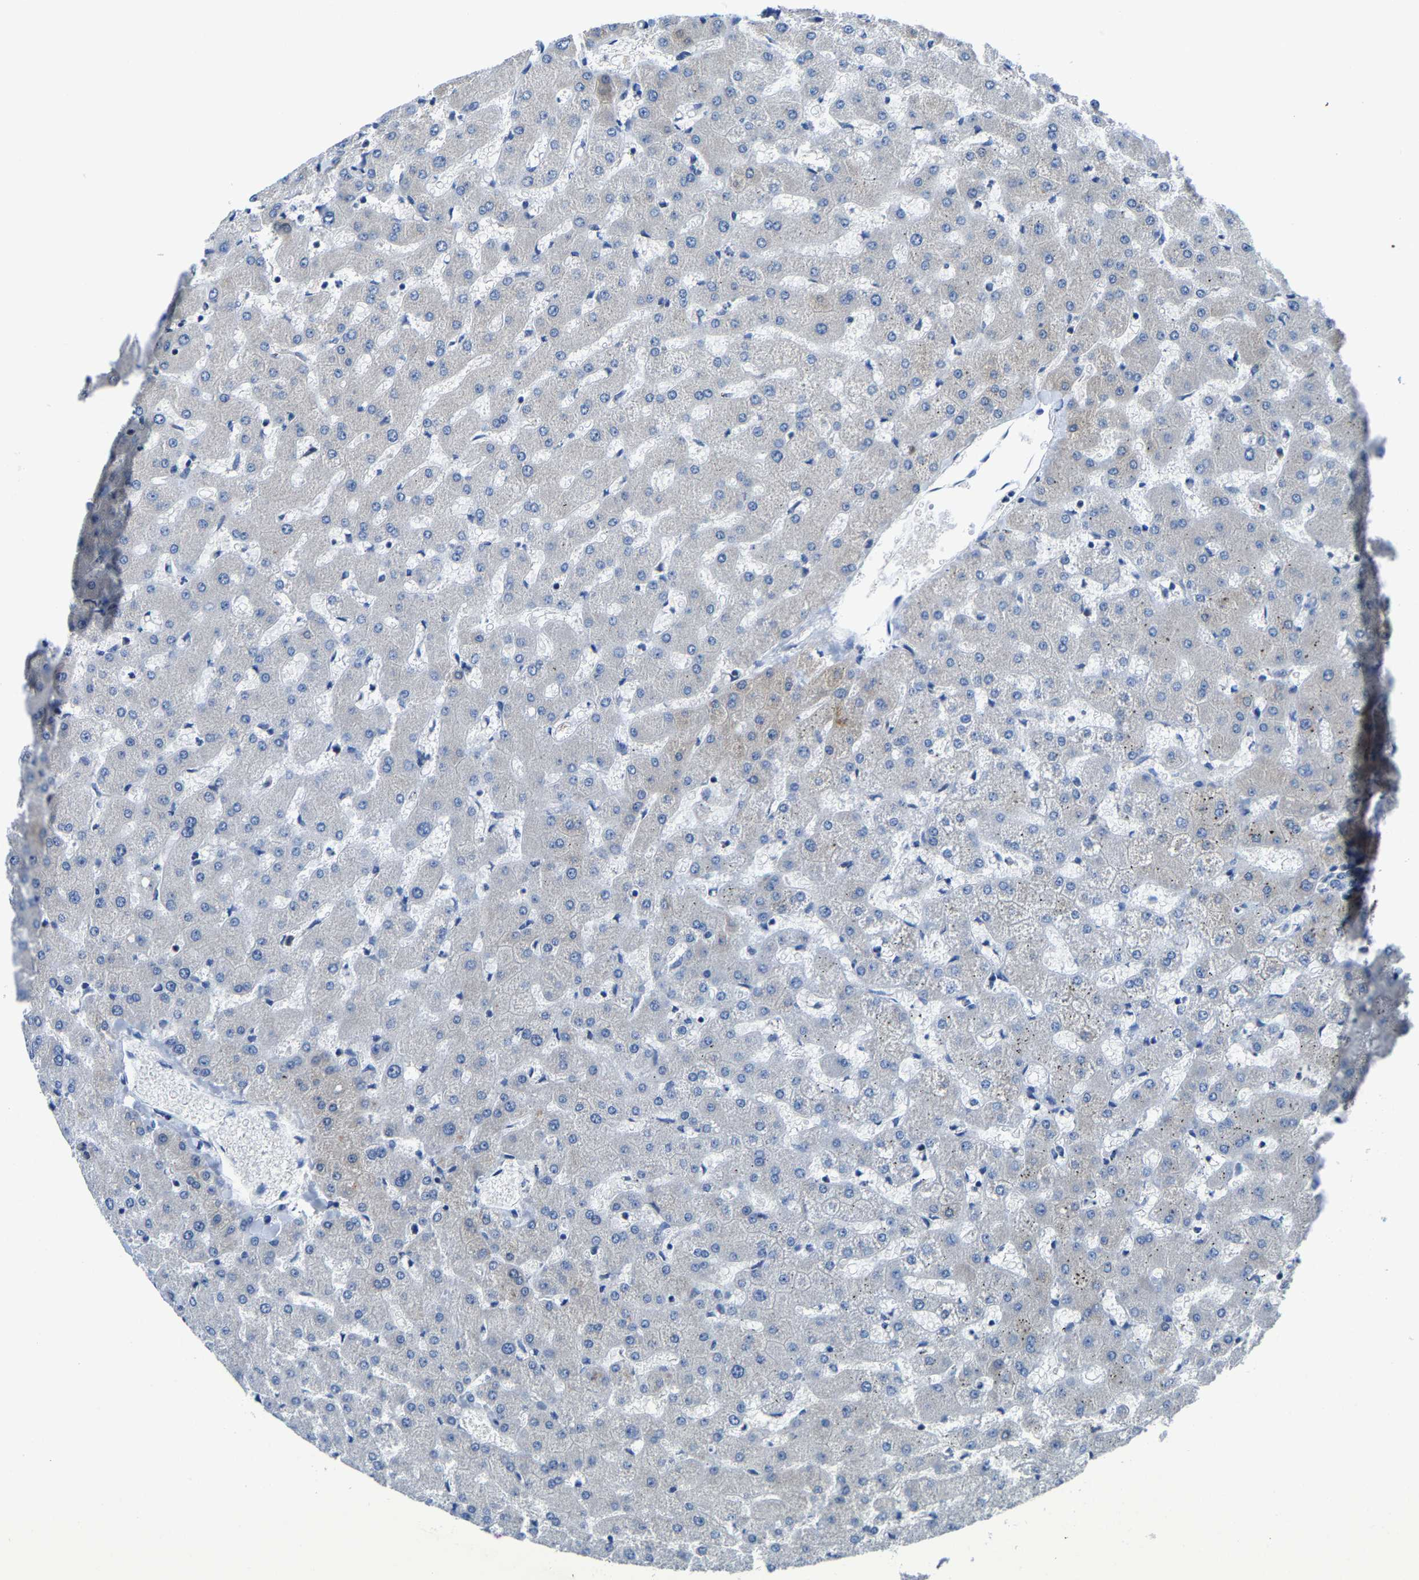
{"staining": {"intensity": "negative", "quantity": "none", "location": "none"}, "tissue": "liver", "cell_type": "Cholangiocytes", "image_type": "normal", "snomed": [{"axis": "morphology", "description": "Normal tissue, NOS"}, {"axis": "topography", "description": "Liver"}], "caption": "This photomicrograph is of normal liver stained with immunohistochemistry (IHC) to label a protein in brown with the nuclei are counter-stained blue. There is no staining in cholangiocytes.", "gene": "G3BP2", "patient": {"sex": "female", "age": 63}}